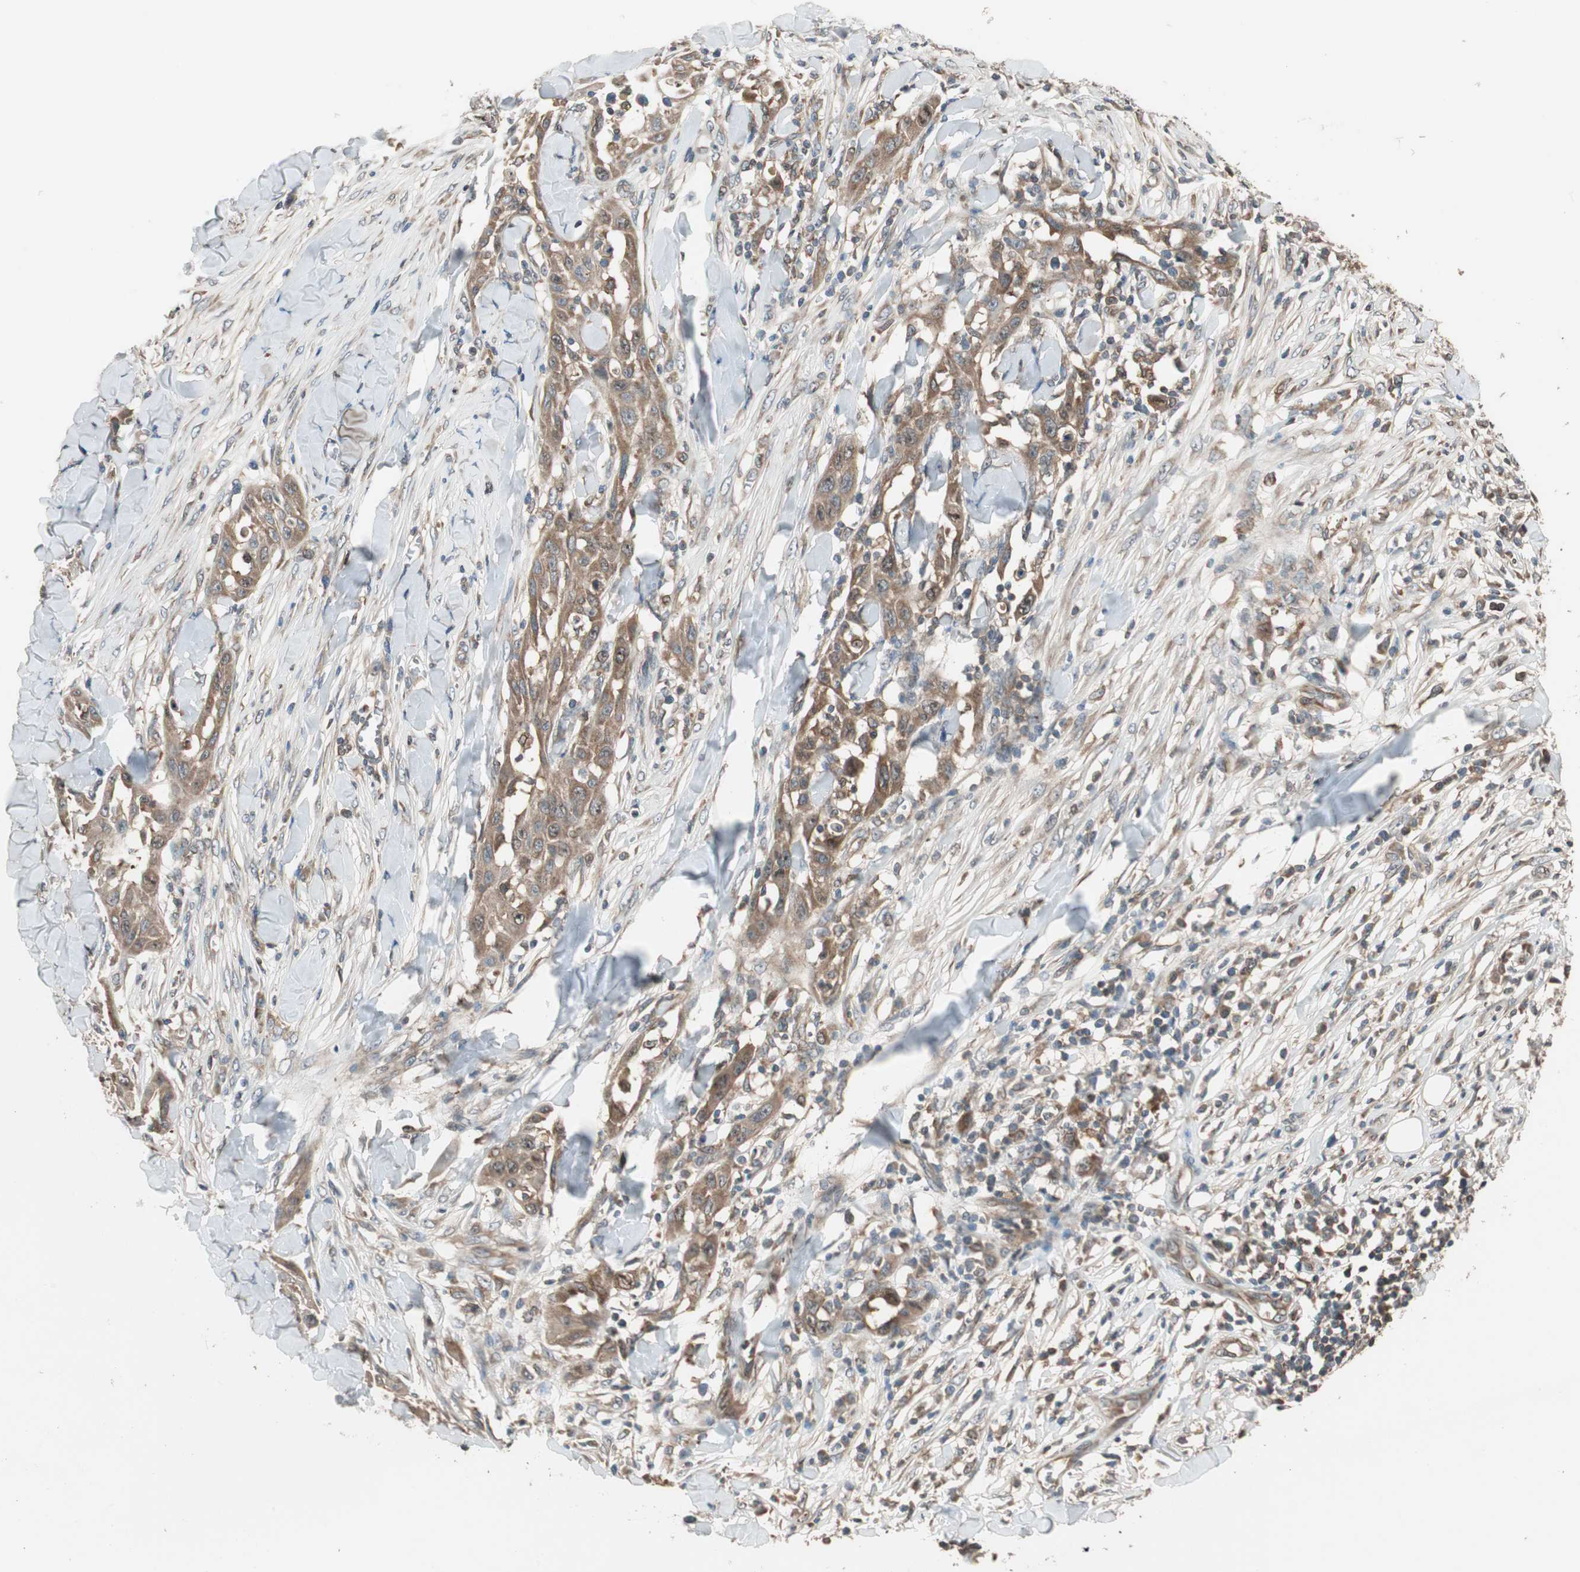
{"staining": {"intensity": "moderate", "quantity": ">75%", "location": "cytoplasmic/membranous"}, "tissue": "skin cancer", "cell_type": "Tumor cells", "image_type": "cancer", "snomed": [{"axis": "morphology", "description": "Squamous cell carcinoma, NOS"}, {"axis": "topography", "description": "Skin"}], "caption": "High-power microscopy captured an immunohistochemistry image of squamous cell carcinoma (skin), revealing moderate cytoplasmic/membranous staining in approximately >75% of tumor cells.", "gene": "ATP6AP2", "patient": {"sex": "male", "age": 24}}